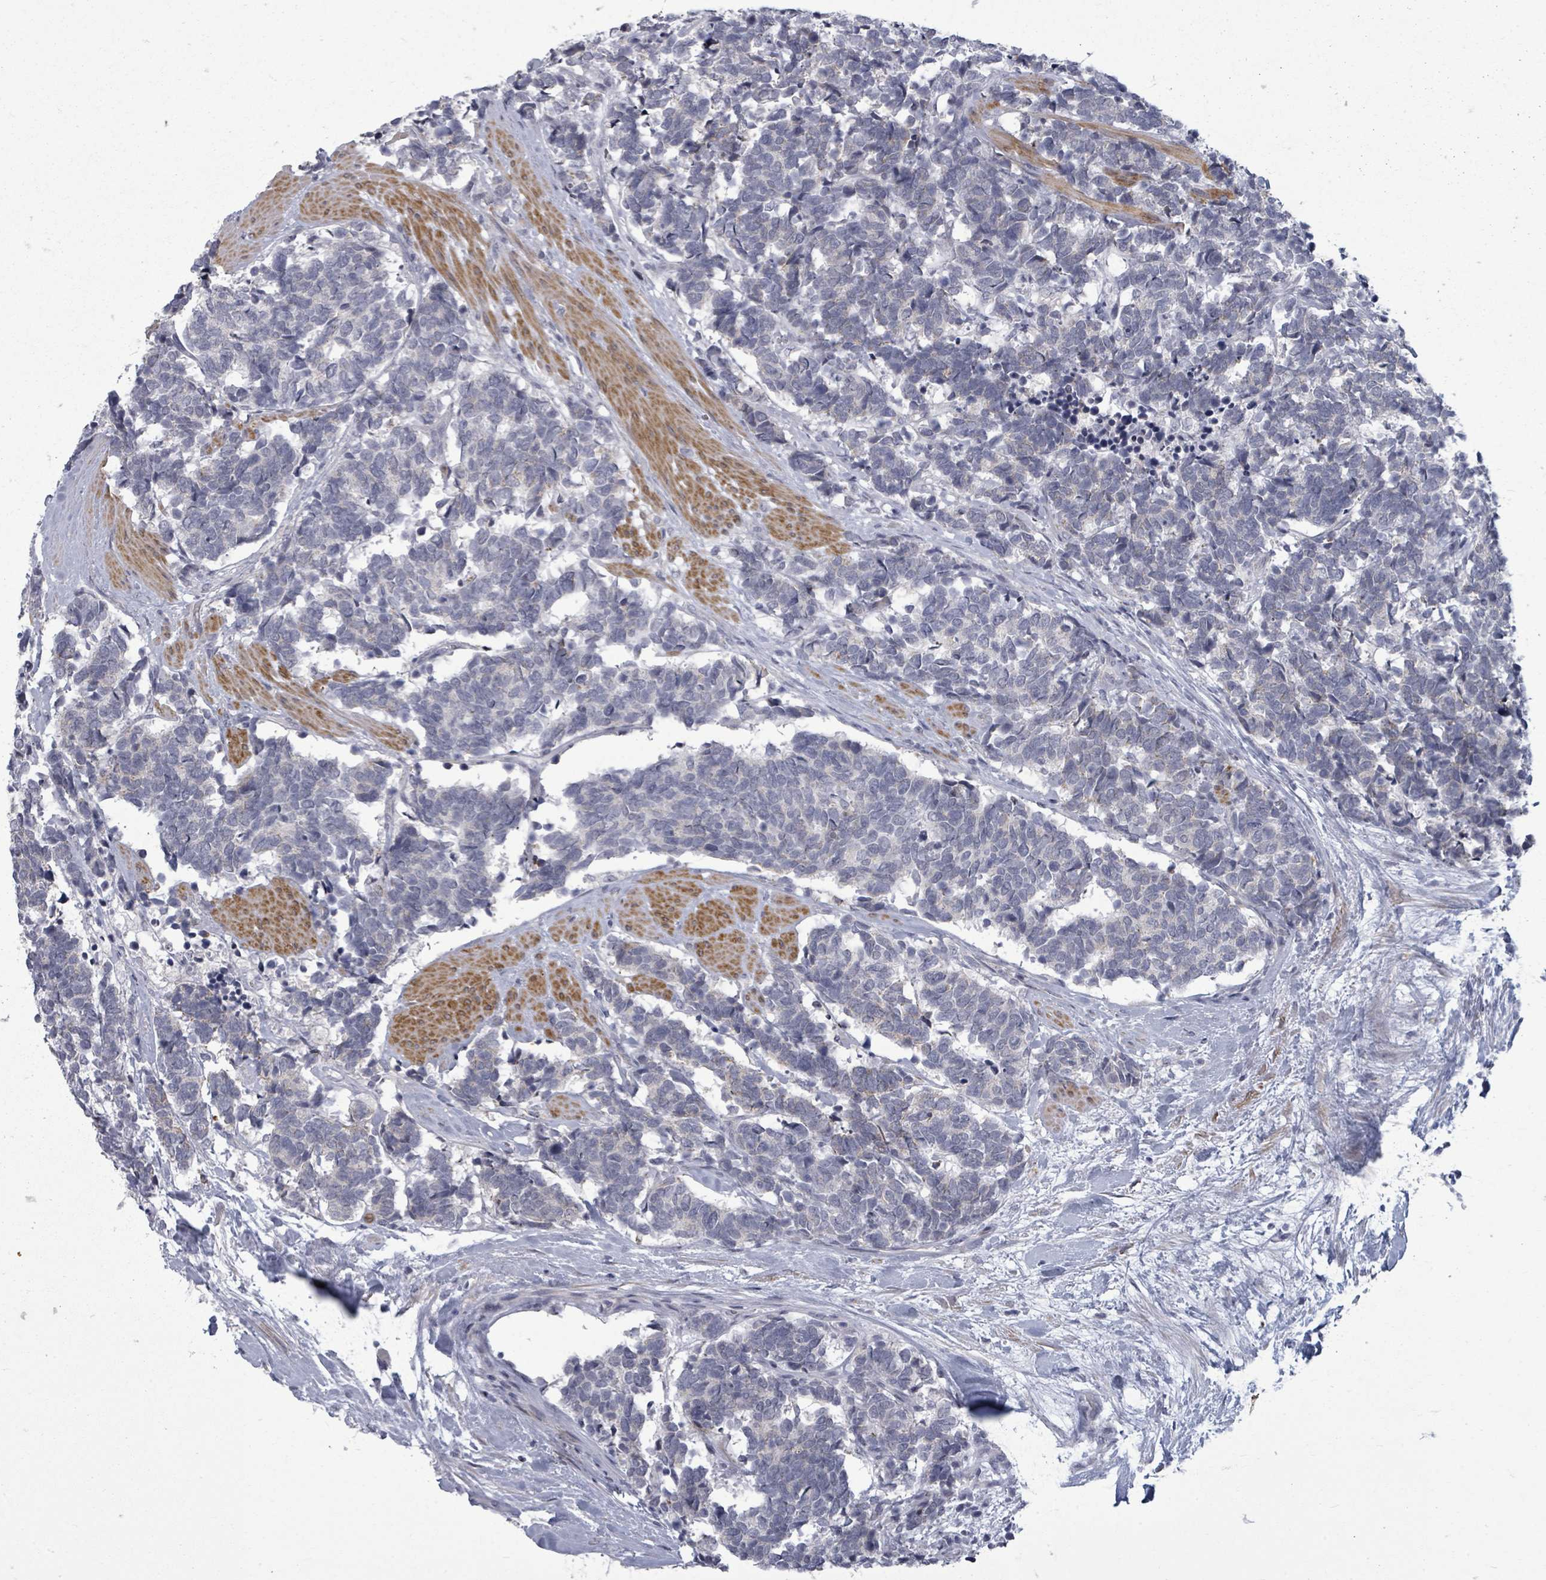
{"staining": {"intensity": "negative", "quantity": "none", "location": "none"}, "tissue": "carcinoid", "cell_type": "Tumor cells", "image_type": "cancer", "snomed": [{"axis": "morphology", "description": "Carcinoma, NOS"}, {"axis": "morphology", "description": "Carcinoid, malignant, NOS"}, {"axis": "topography", "description": "Prostate"}], "caption": "High magnification brightfield microscopy of carcinoid stained with DAB (3,3'-diaminobenzidine) (brown) and counterstained with hematoxylin (blue): tumor cells show no significant expression.", "gene": "PTPN20", "patient": {"sex": "male", "age": 57}}